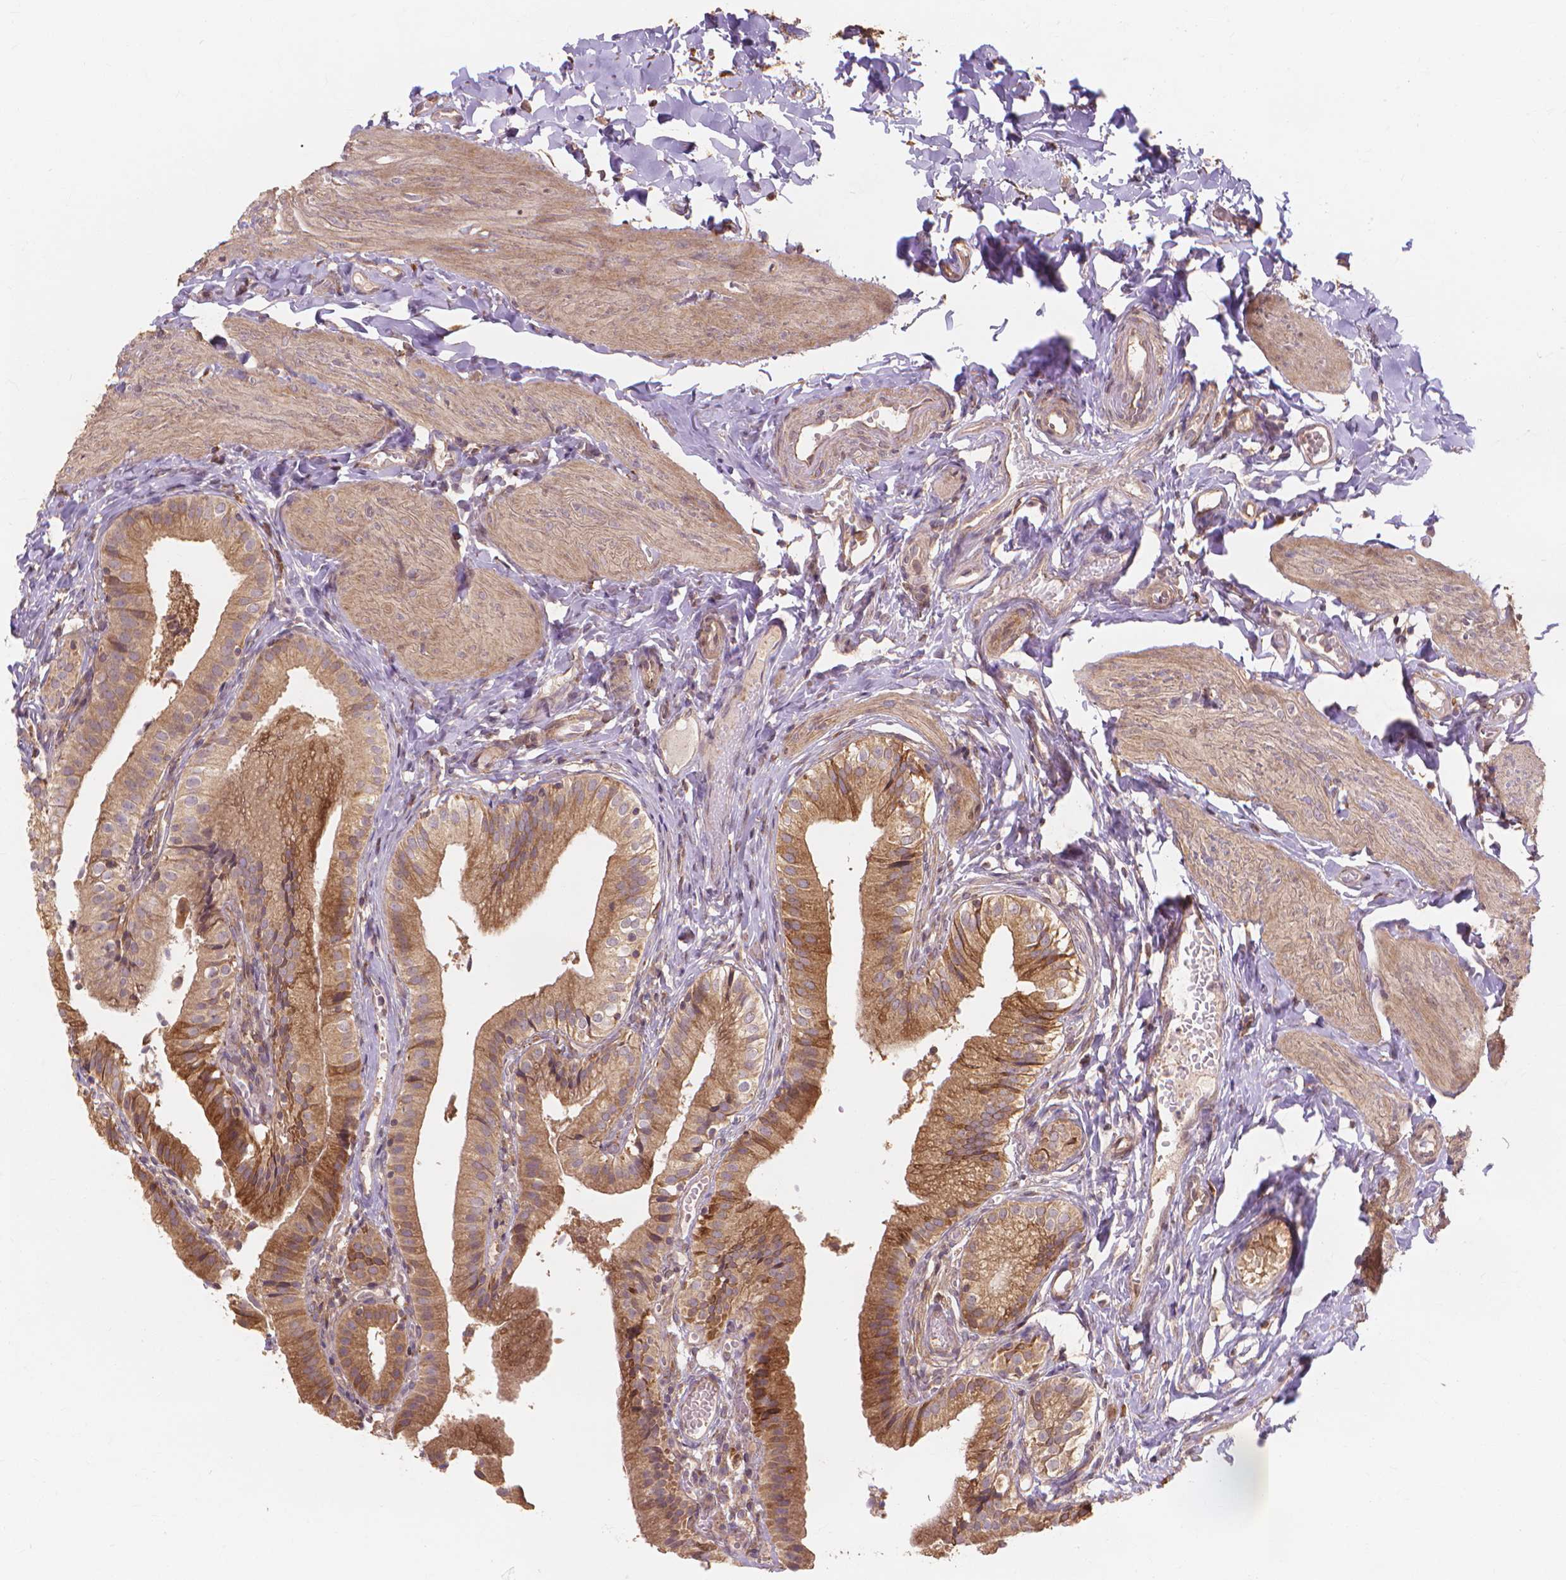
{"staining": {"intensity": "moderate", "quantity": ">75%", "location": "cytoplasmic/membranous"}, "tissue": "gallbladder", "cell_type": "Glandular cells", "image_type": "normal", "snomed": [{"axis": "morphology", "description": "Normal tissue, NOS"}, {"axis": "topography", "description": "Gallbladder"}], "caption": "A high-resolution histopathology image shows immunohistochemistry staining of unremarkable gallbladder, which displays moderate cytoplasmic/membranous staining in approximately >75% of glandular cells. (IHC, brightfield microscopy, high magnification).", "gene": "TAB2", "patient": {"sex": "female", "age": 47}}